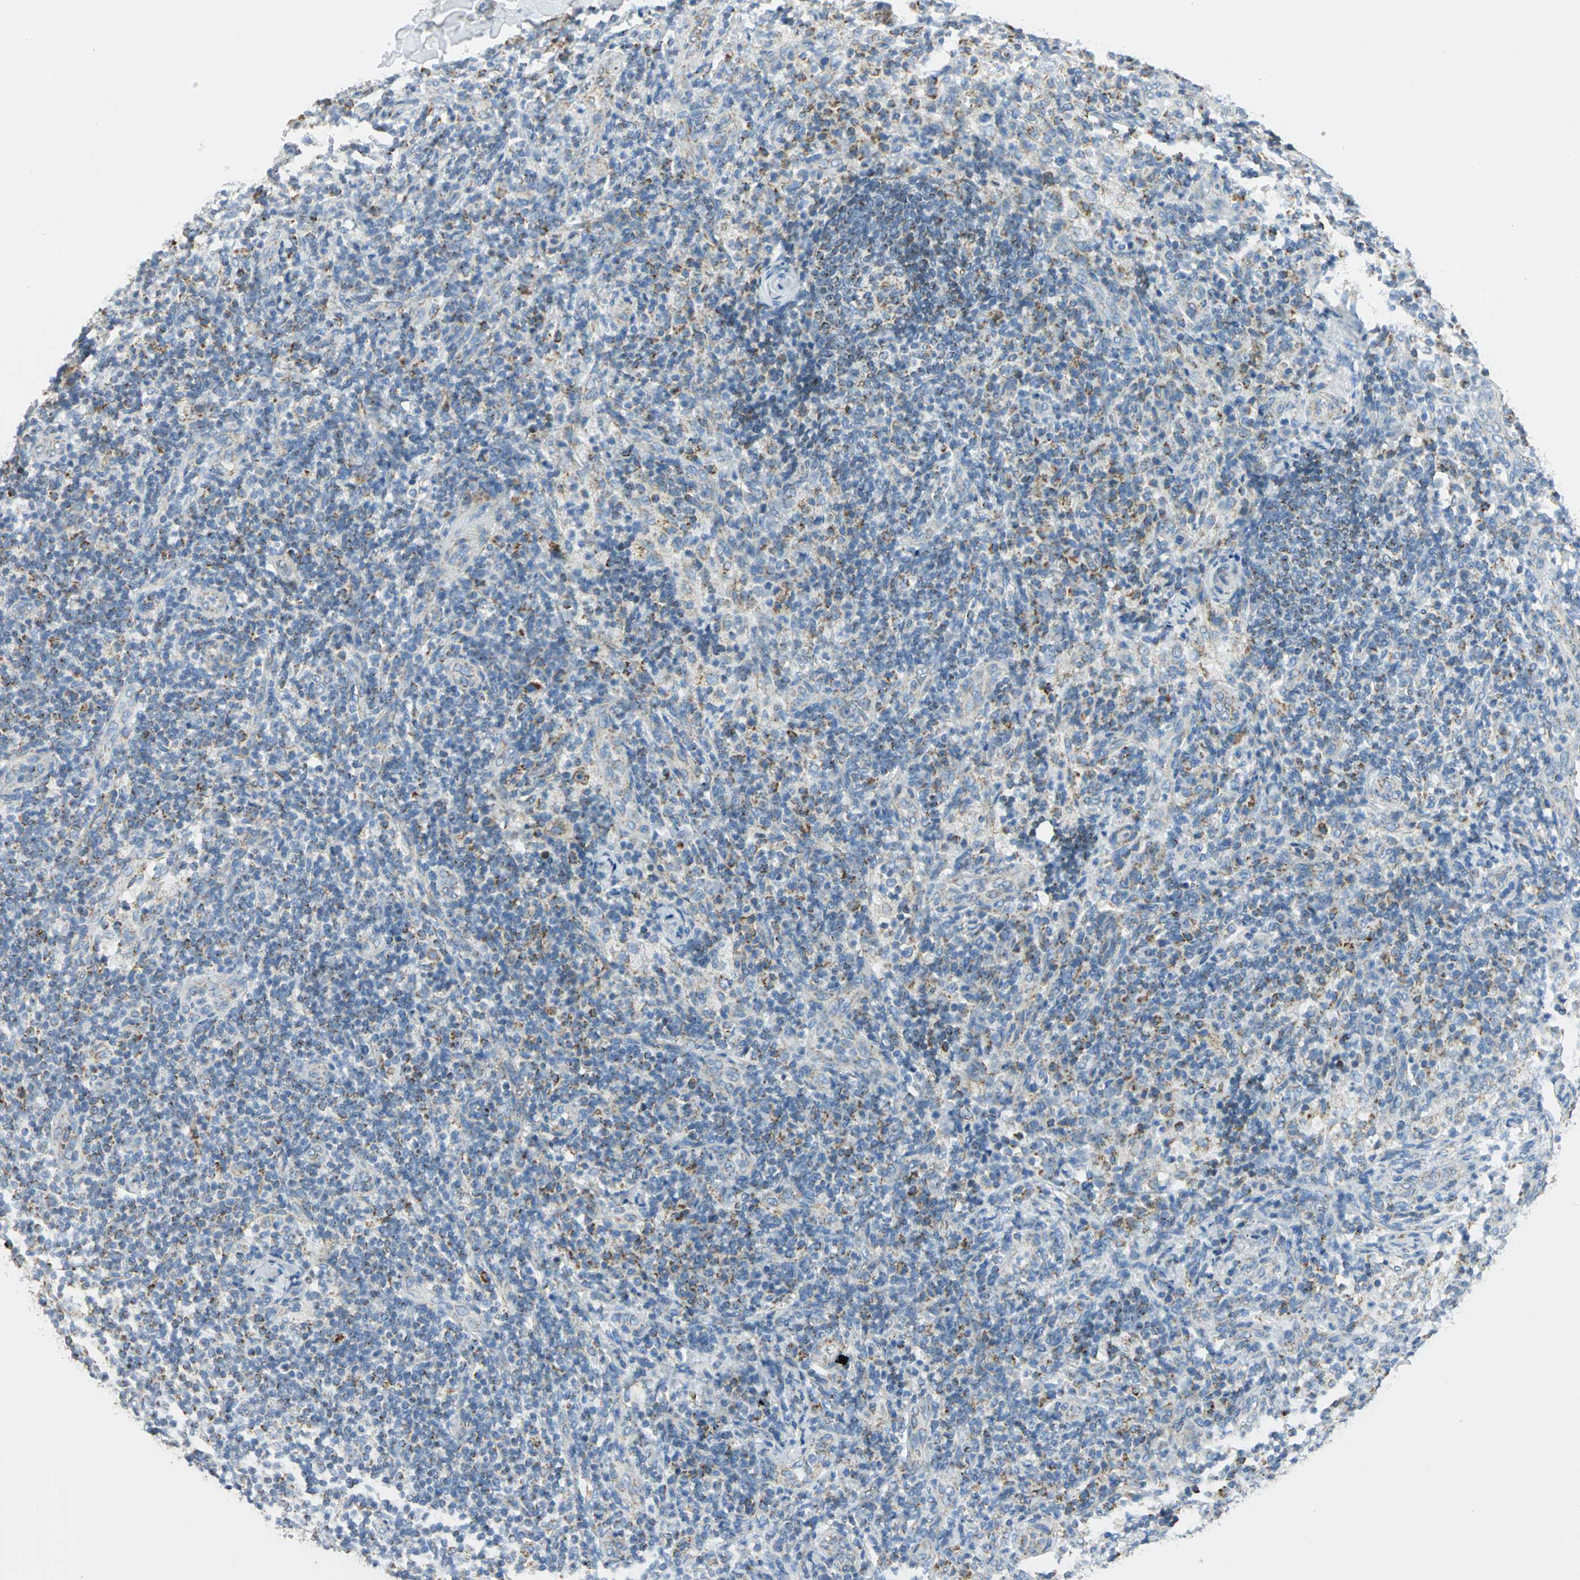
{"staining": {"intensity": "moderate", "quantity": "<25%", "location": "cytoplasmic/membranous"}, "tissue": "lymph node", "cell_type": "Germinal center cells", "image_type": "normal", "snomed": [{"axis": "morphology", "description": "Normal tissue, NOS"}, {"axis": "morphology", "description": "Inflammation, NOS"}, {"axis": "topography", "description": "Lymph node"}], "caption": "Germinal center cells show low levels of moderate cytoplasmic/membranous expression in about <25% of cells in normal human lymph node. (DAB = brown stain, brightfield microscopy at high magnification).", "gene": "NTRK1", "patient": {"sex": "male", "age": 46}}